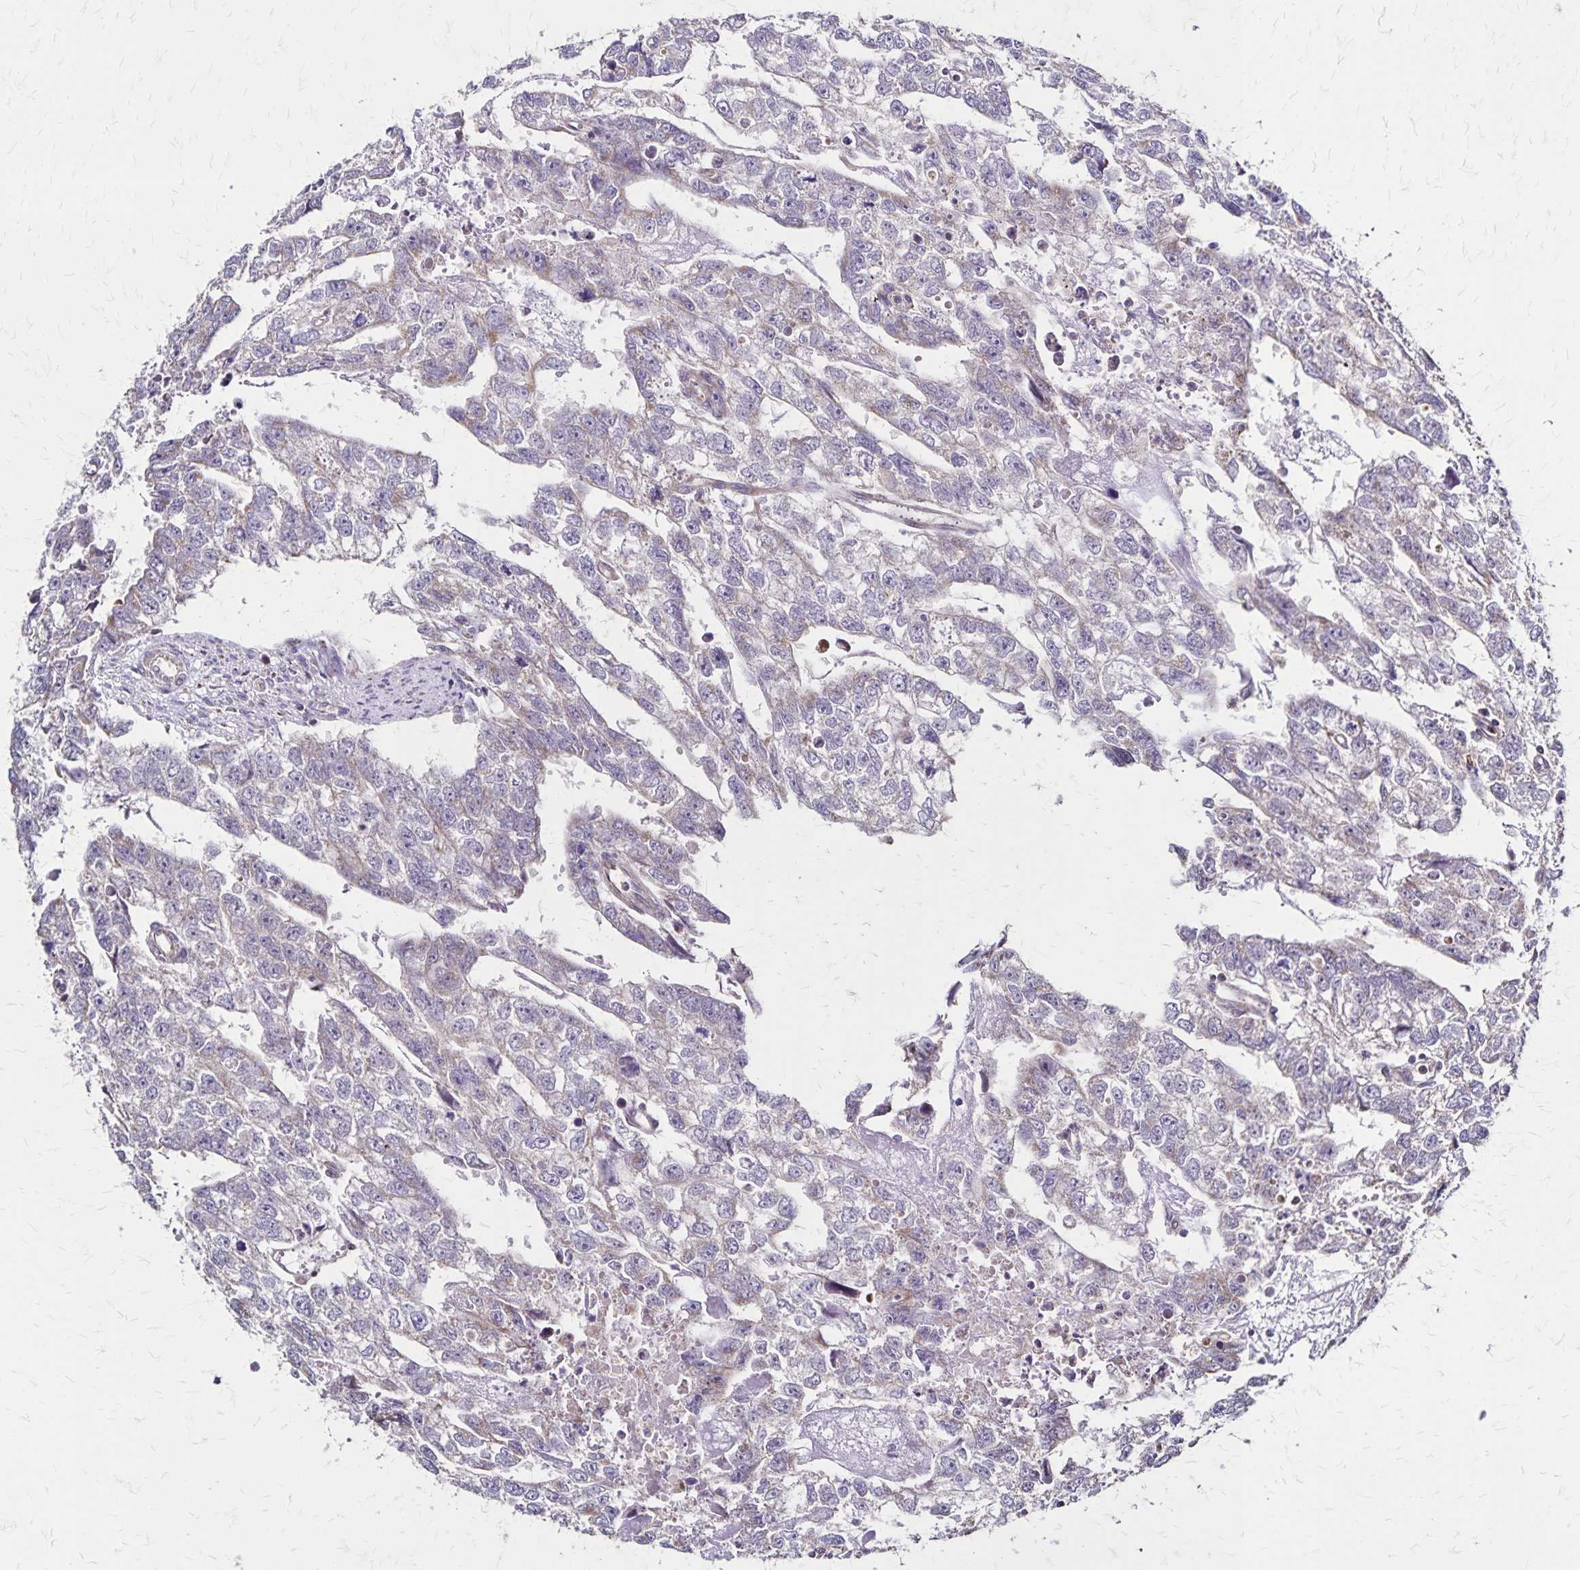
{"staining": {"intensity": "negative", "quantity": "none", "location": "none"}, "tissue": "testis cancer", "cell_type": "Tumor cells", "image_type": "cancer", "snomed": [{"axis": "morphology", "description": "Carcinoma, Embryonal, NOS"}, {"axis": "morphology", "description": "Teratoma, malignant, NOS"}, {"axis": "topography", "description": "Testis"}], "caption": "Immunohistochemistry (IHC) histopathology image of neoplastic tissue: human testis cancer stained with DAB (3,3'-diaminobenzidine) demonstrates no significant protein expression in tumor cells.", "gene": "NFS1", "patient": {"sex": "male", "age": 44}}